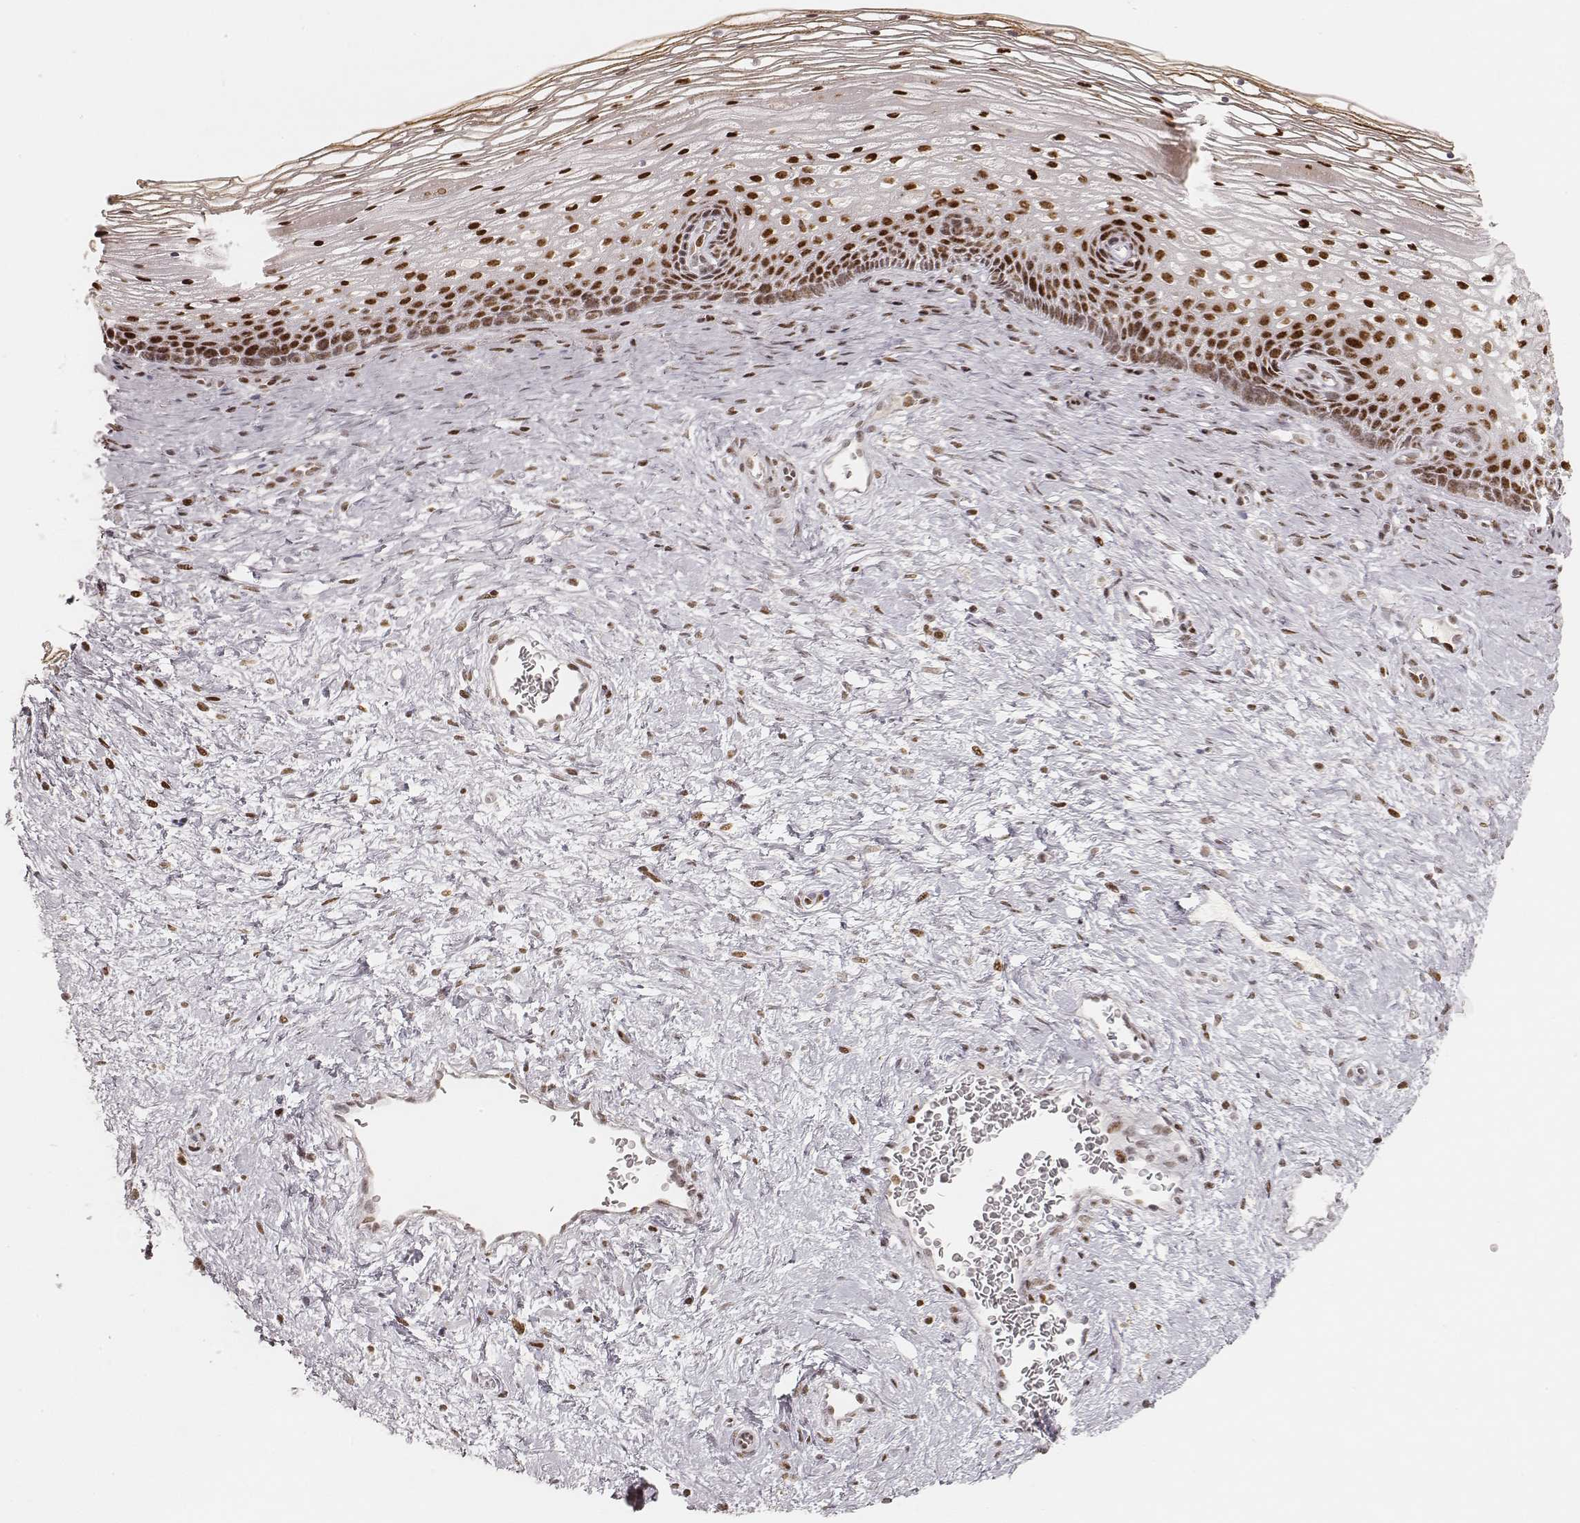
{"staining": {"intensity": "strong", "quantity": ">75%", "location": "nuclear"}, "tissue": "cervix", "cell_type": "Glandular cells", "image_type": "normal", "snomed": [{"axis": "morphology", "description": "Normal tissue, NOS"}, {"axis": "topography", "description": "Cervix"}], "caption": "Cervix stained with immunohistochemistry (IHC) displays strong nuclear staining in about >75% of glandular cells.", "gene": "HNRNPC", "patient": {"sex": "female", "age": 34}}